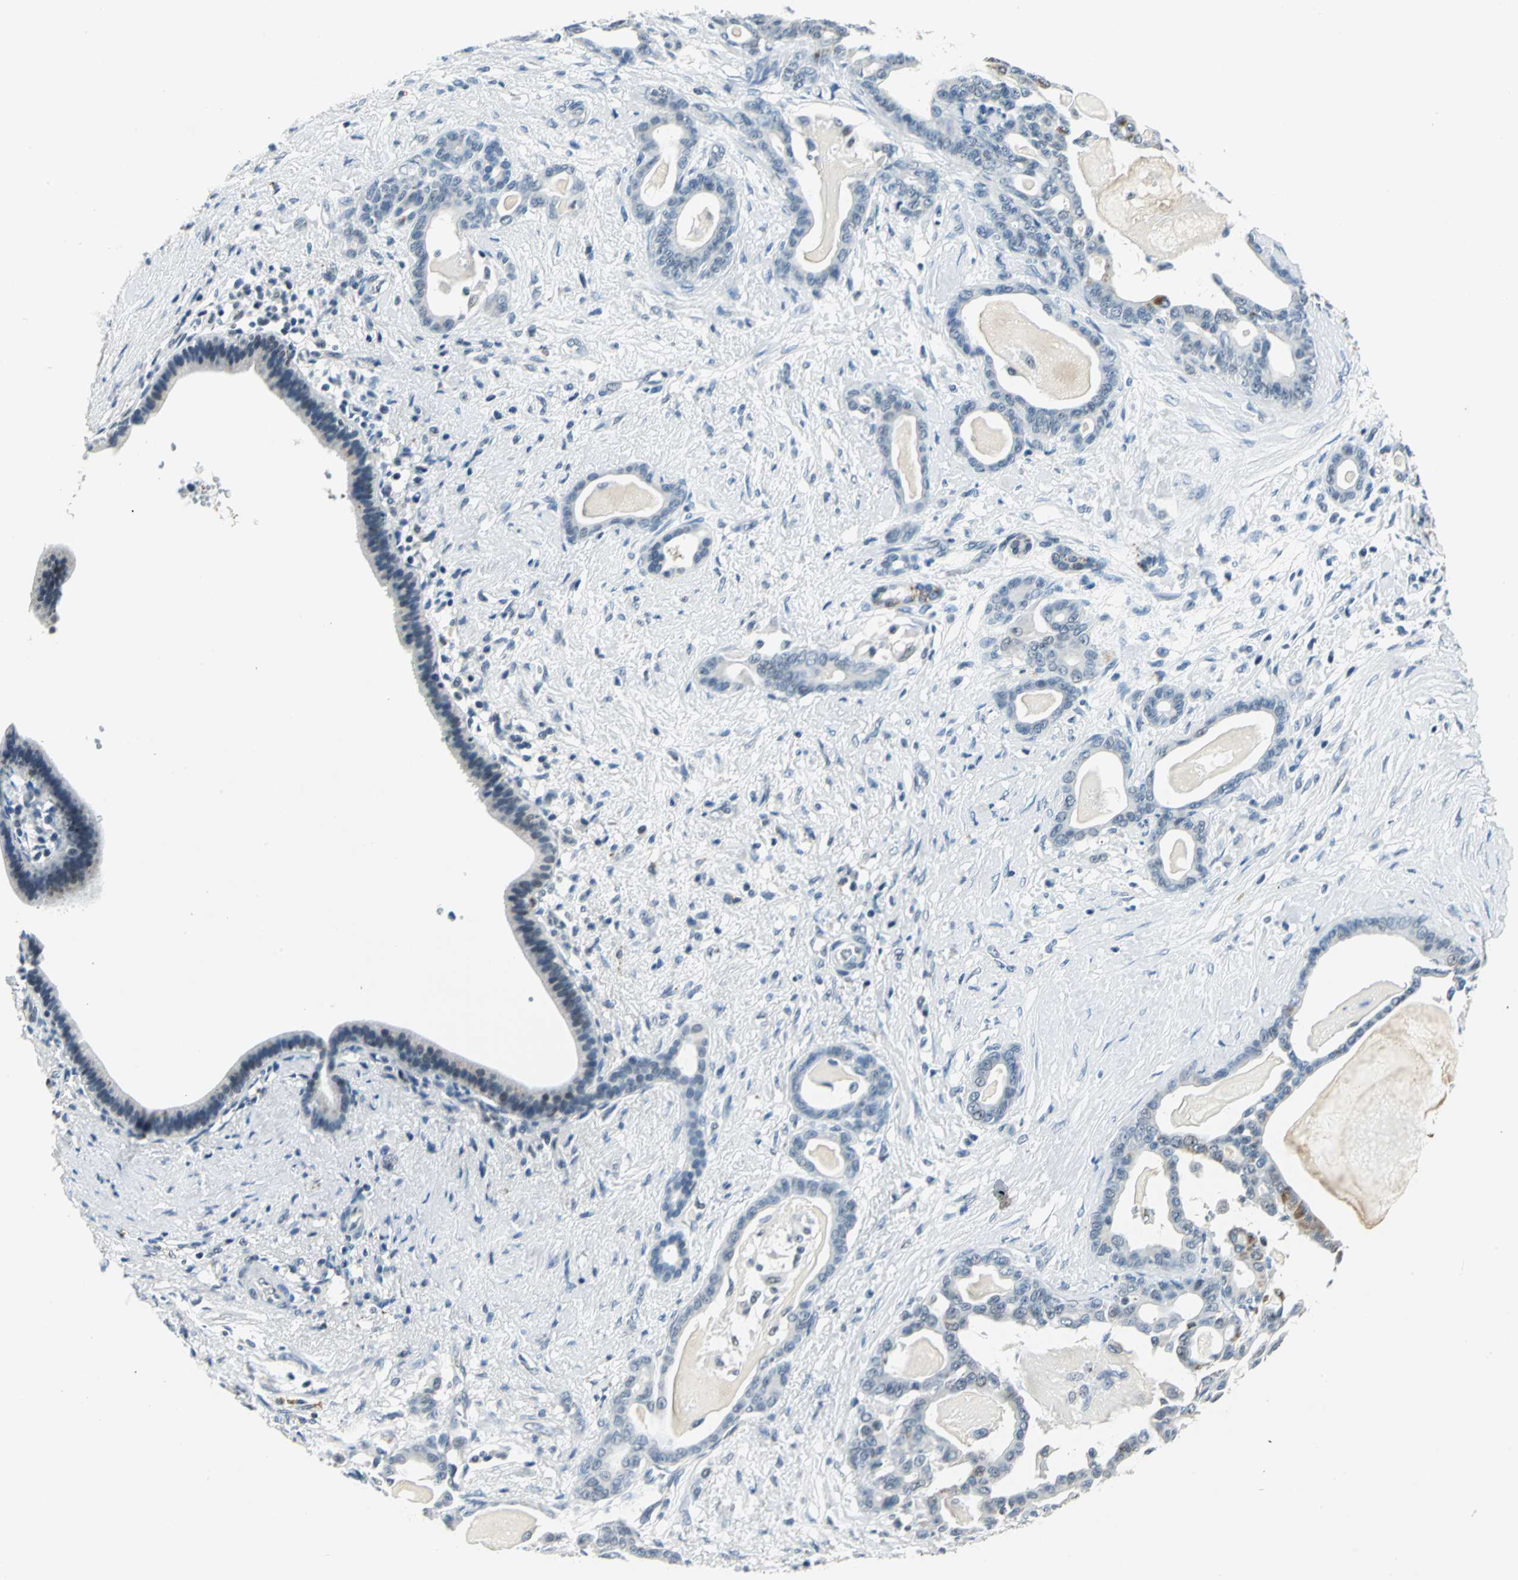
{"staining": {"intensity": "moderate", "quantity": "<25%", "location": "cytoplasmic/membranous"}, "tissue": "pancreatic cancer", "cell_type": "Tumor cells", "image_type": "cancer", "snomed": [{"axis": "morphology", "description": "Adenocarcinoma, NOS"}, {"axis": "topography", "description": "Pancreas"}], "caption": "Protein staining by immunohistochemistry displays moderate cytoplasmic/membranous expression in about <25% of tumor cells in adenocarcinoma (pancreatic). (brown staining indicates protein expression, while blue staining denotes nuclei).", "gene": "RAD17", "patient": {"sex": "male", "age": 63}}